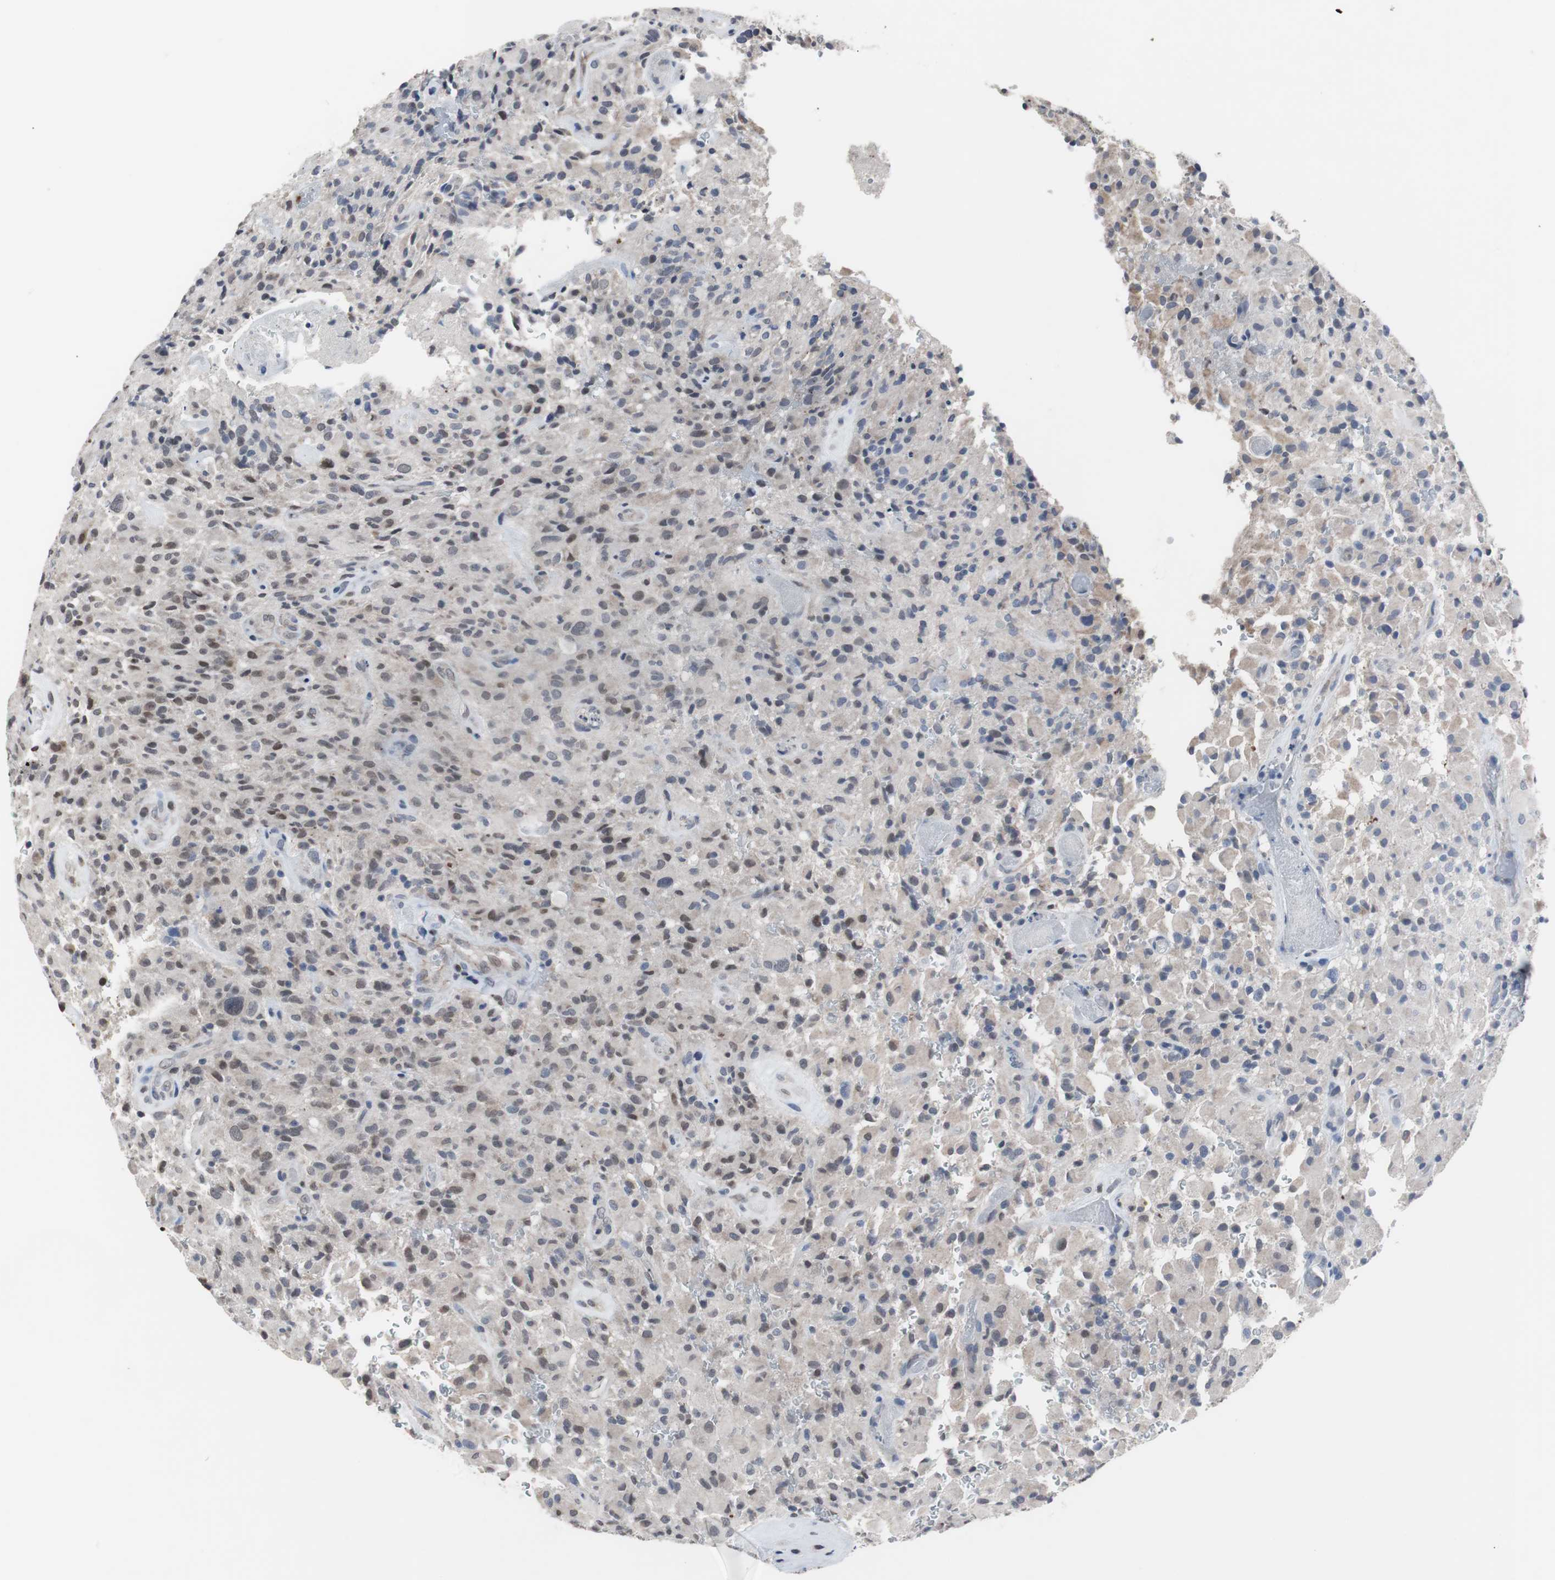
{"staining": {"intensity": "negative", "quantity": "none", "location": "none"}, "tissue": "glioma", "cell_type": "Tumor cells", "image_type": "cancer", "snomed": [{"axis": "morphology", "description": "Glioma, malignant, High grade"}, {"axis": "topography", "description": "Brain"}], "caption": "Tumor cells show no significant protein expression in glioma. (Immunohistochemistry, brightfield microscopy, high magnification).", "gene": "RBM47", "patient": {"sex": "male", "age": 71}}